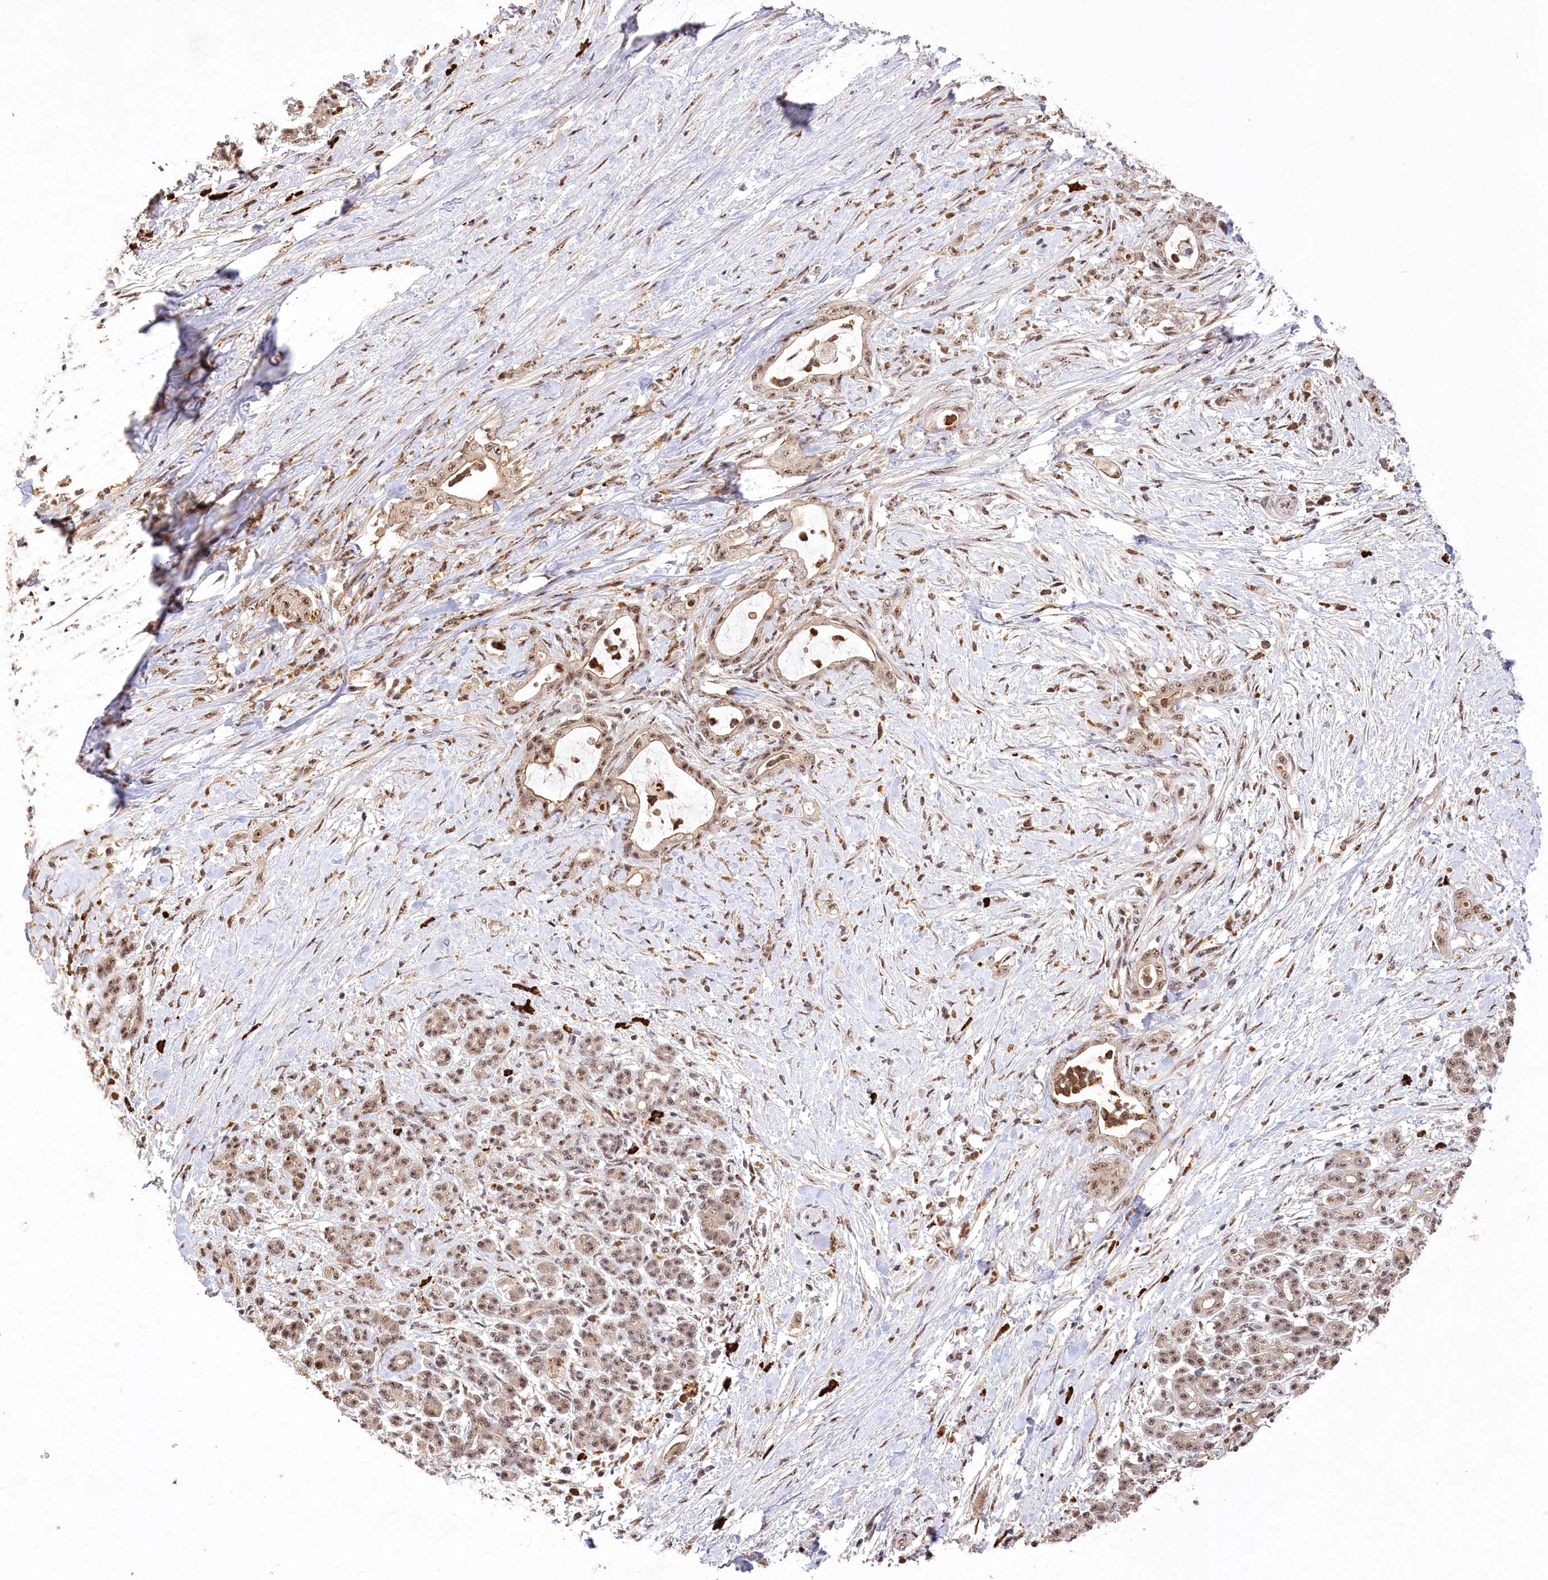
{"staining": {"intensity": "weak", "quantity": ">75%", "location": "nuclear"}, "tissue": "pancreatic cancer", "cell_type": "Tumor cells", "image_type": "cancer", "snomed": [{"axis": "morphology", "description": "Adenocarcinoma, NOS"}, {"axis": "topography", "description": "Pancreas"}], "caption": "DAB immunohistochemical staining of human pancreatic cancer (adenocarcinoma) shows weak nuclear protein positivity in approximately >75% of tumor cells. (brown staining indicates protein expression, while blue staining denotes nuclei).", "gene": "PYROXD1", "patient": {"sex": "female", "age": 55}}